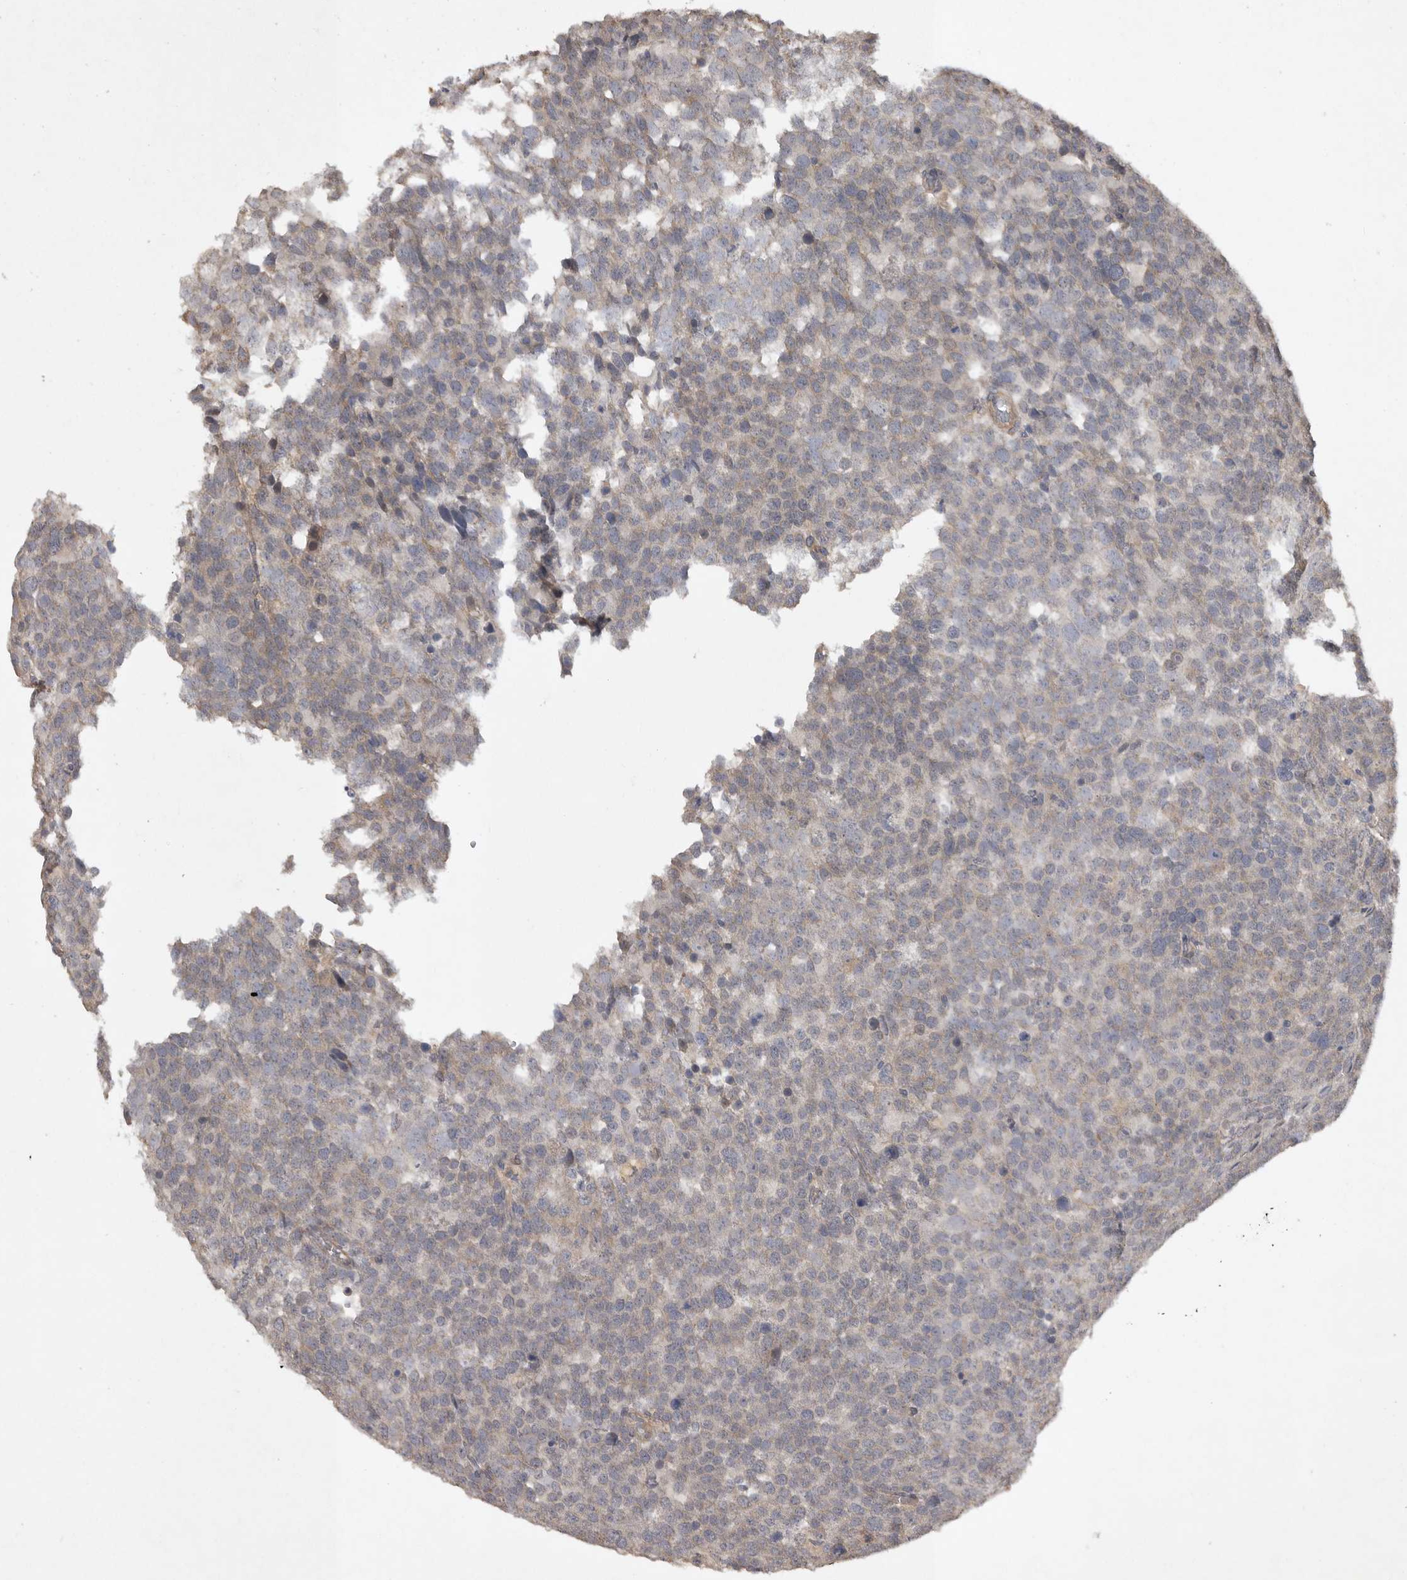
{"staining": {"intensity": "weak", "quantity": "<25%", "location": "cytoplasmic/membranous"}, "tissue": "testis cancer", "cell_type": "Tumor cells", "image_type": "cancer", "snomed": [{"axis": "morphology", "description": "Seminoma, NOS"}, {"axis": "topography", "description": "Testis"}], "caption": "A histopathology image of human seminoma (testis) is negative for staining in tumor cells. (DAB (3,3'-diaminobenzidine) immunohistochemistry with hematoxylin counter stain).", "gene": "EDEM3", "patient": {"sex": "male", "age": 71}}